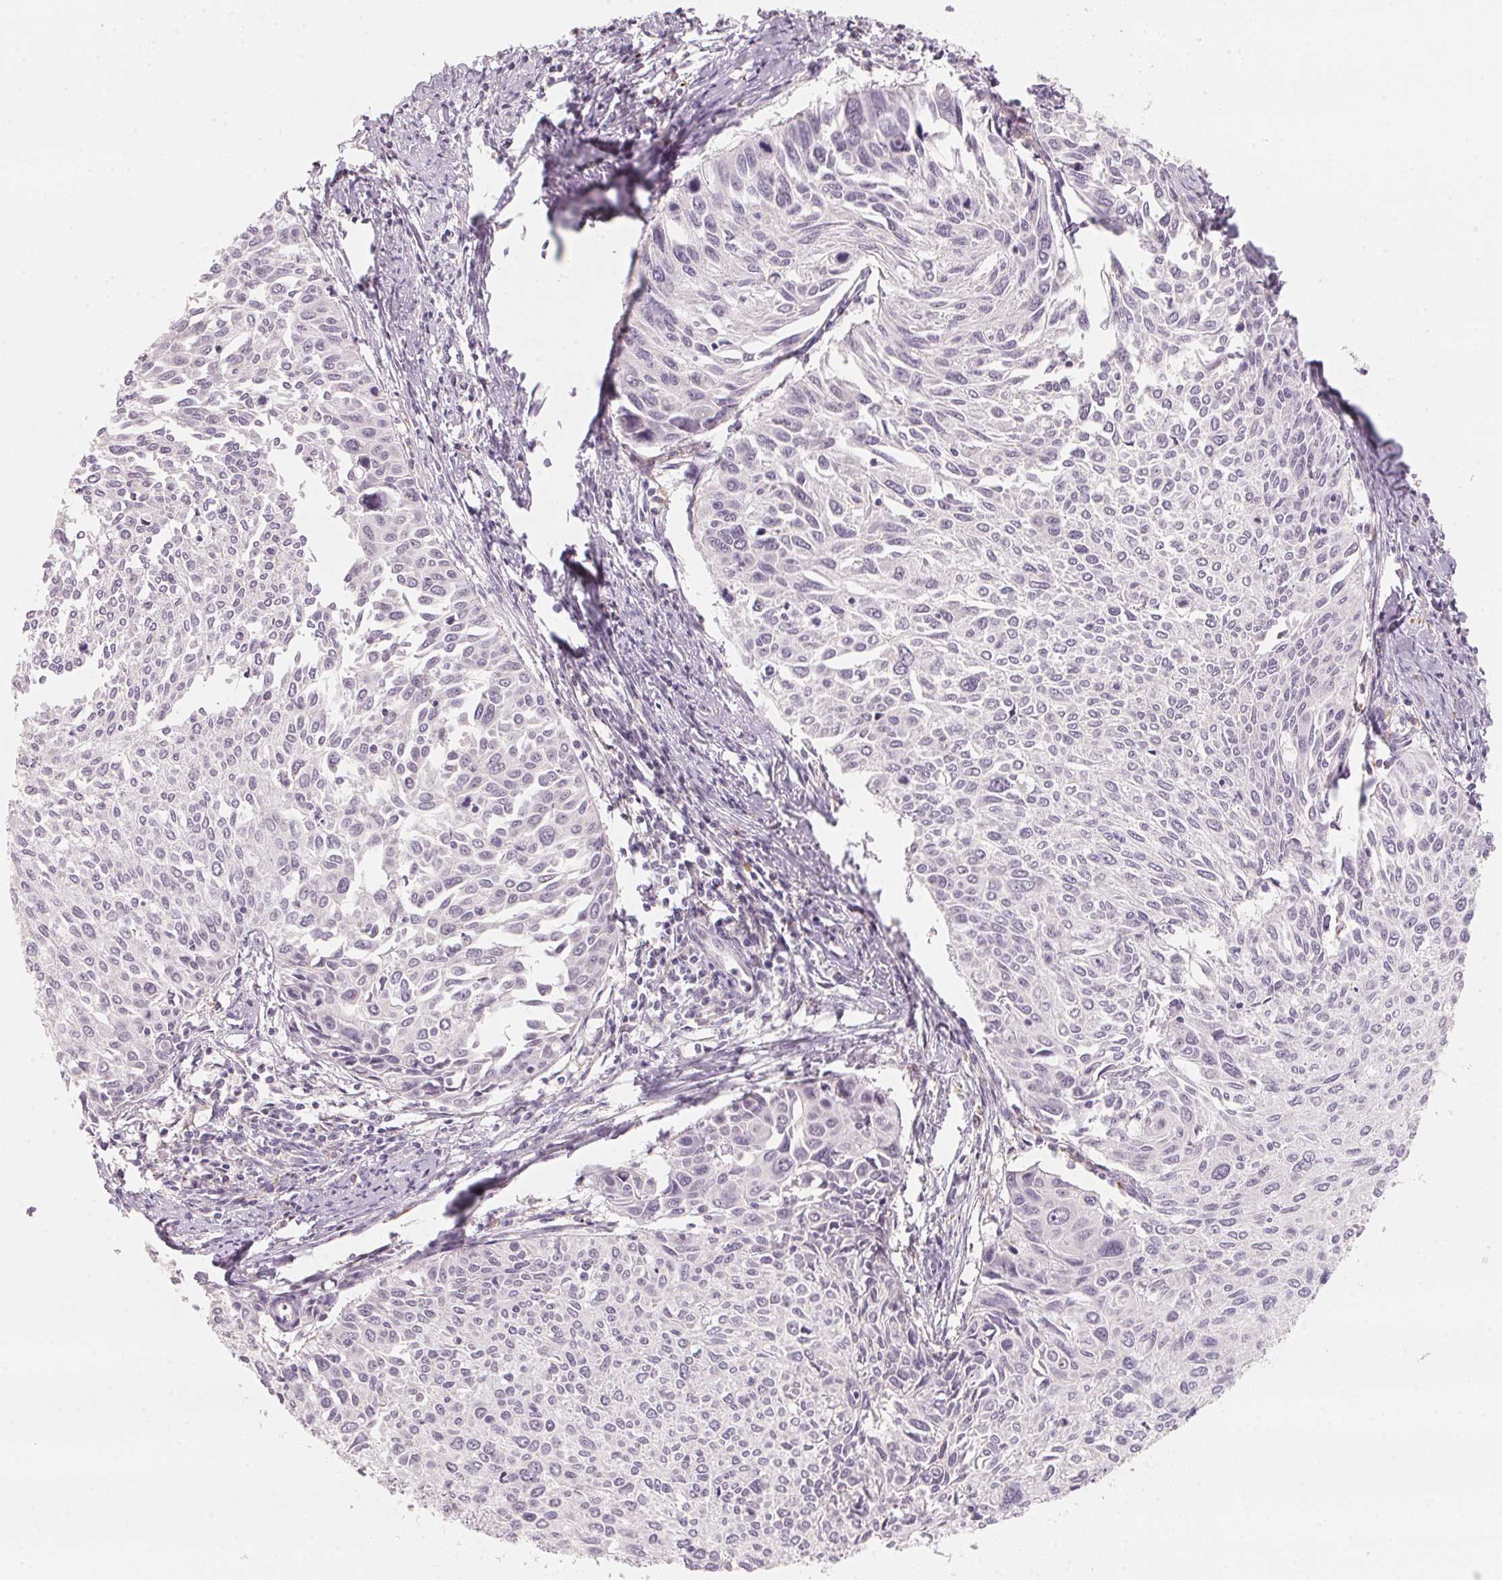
{"staining": {"intensity": "negative", "quantity": "none", "location": "none"}, "tissue": "cervical cancer", "cell_type": "Tumor cells", "image_type": "cancer", "snomed": [{"axis": "morphology", "description": "Squamous cell carcinoma, NOS"}, {"axis": "topography", "description": "Cervix"}], "caption": "Immunohistochemistry photomicrograph of neoplastic tissue: human cervical squamous cell carcinoma stained with DAB displays no significant protein staining in tumor cells.", "gene": "ANKRD31", "patient": {"sex": "female", "age": 50}}